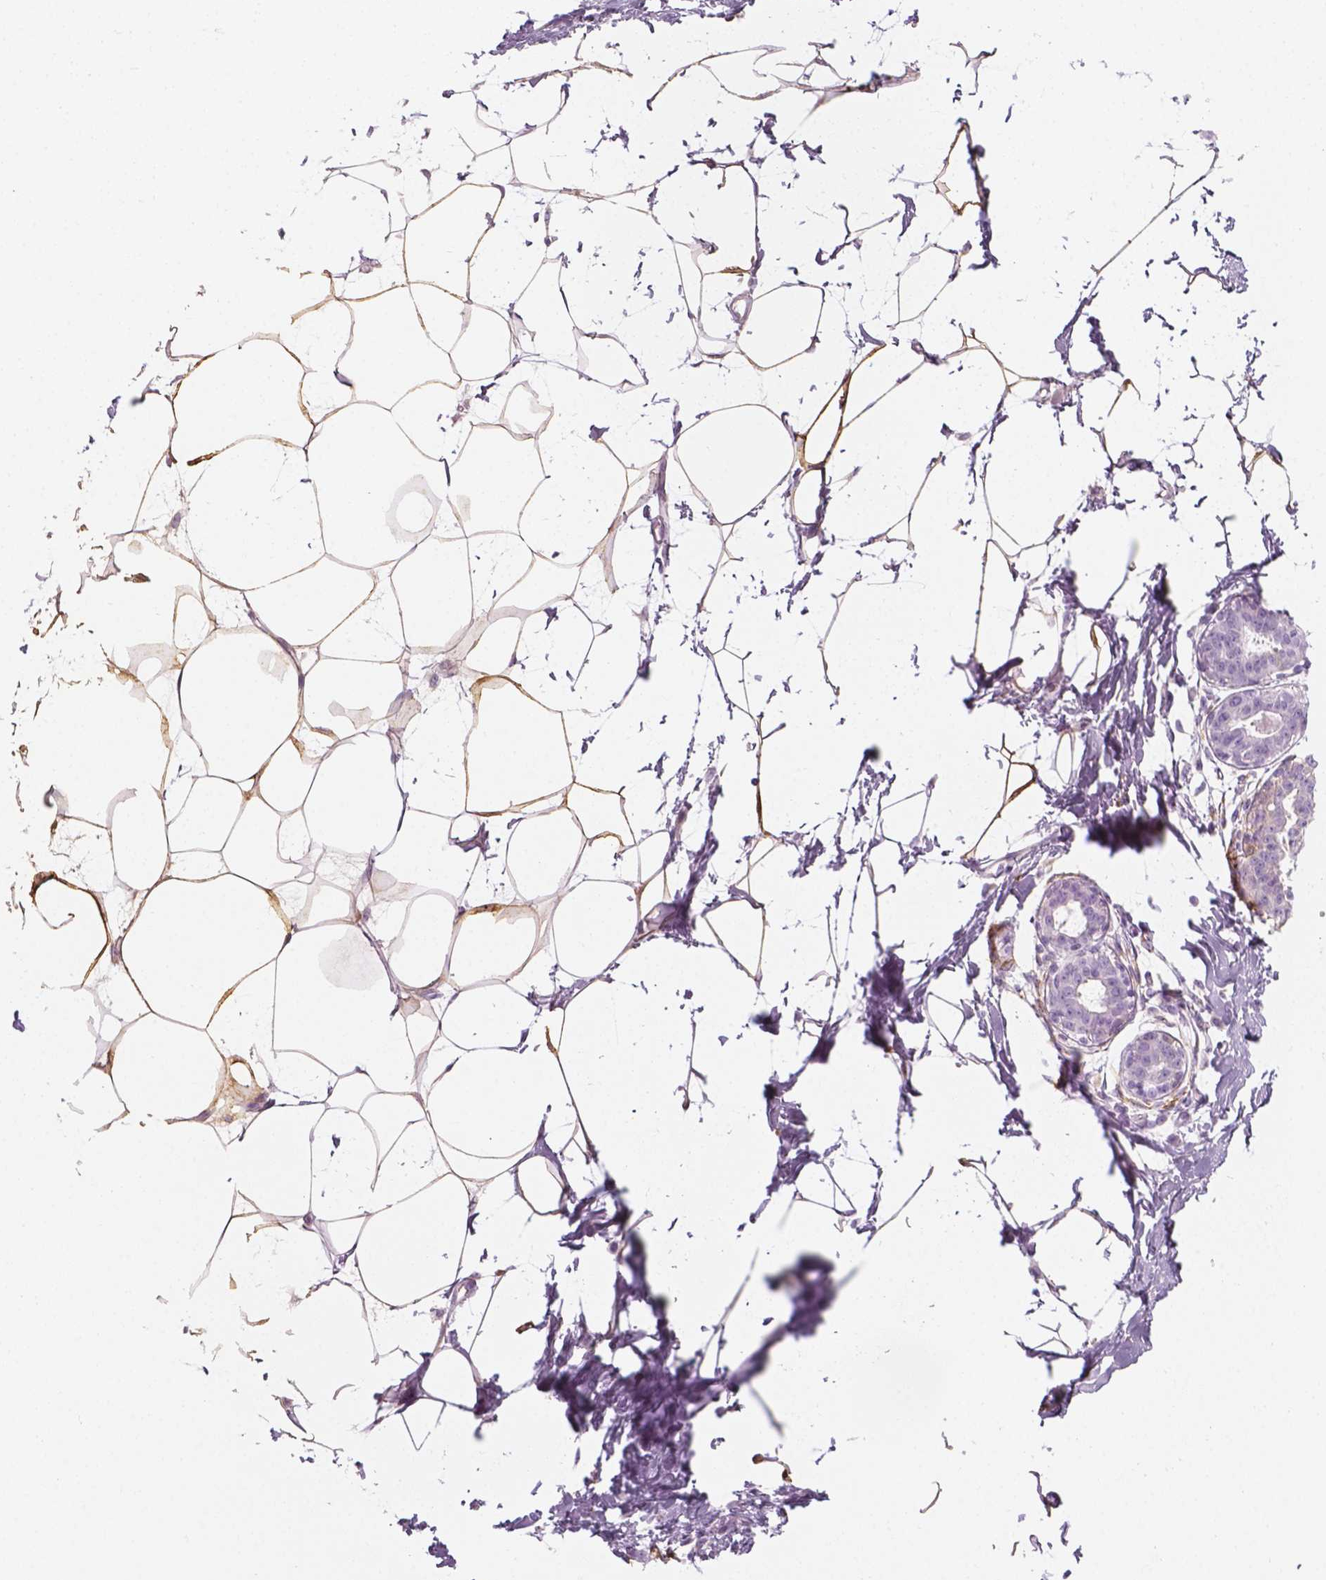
{"staining": {"intensity": "moderate", "quantity": ">75%", "location": "cytoplasmic/membranous"}, "tissue": "breast", "cell_type": "Adipocytes", "image_type": "normal", "snomed": [{"axis": "morphology", "description": "Normal tissue, NOS"}, {"axis": "topography", "description": "Breast"}], "caption": "Breast stained with DAB (3,3'-diaminobenzidine) immunohistochemistry displays medium levels of moderate cytoplasmic/membranous positivity in approximately >75% of adipocytes. Immunohistochemistry (ihc) stains the protein of interest in brown and the nuclei are stained blue.", "gene": "CES1", "patient": {"sex": "female", "age": 45}}